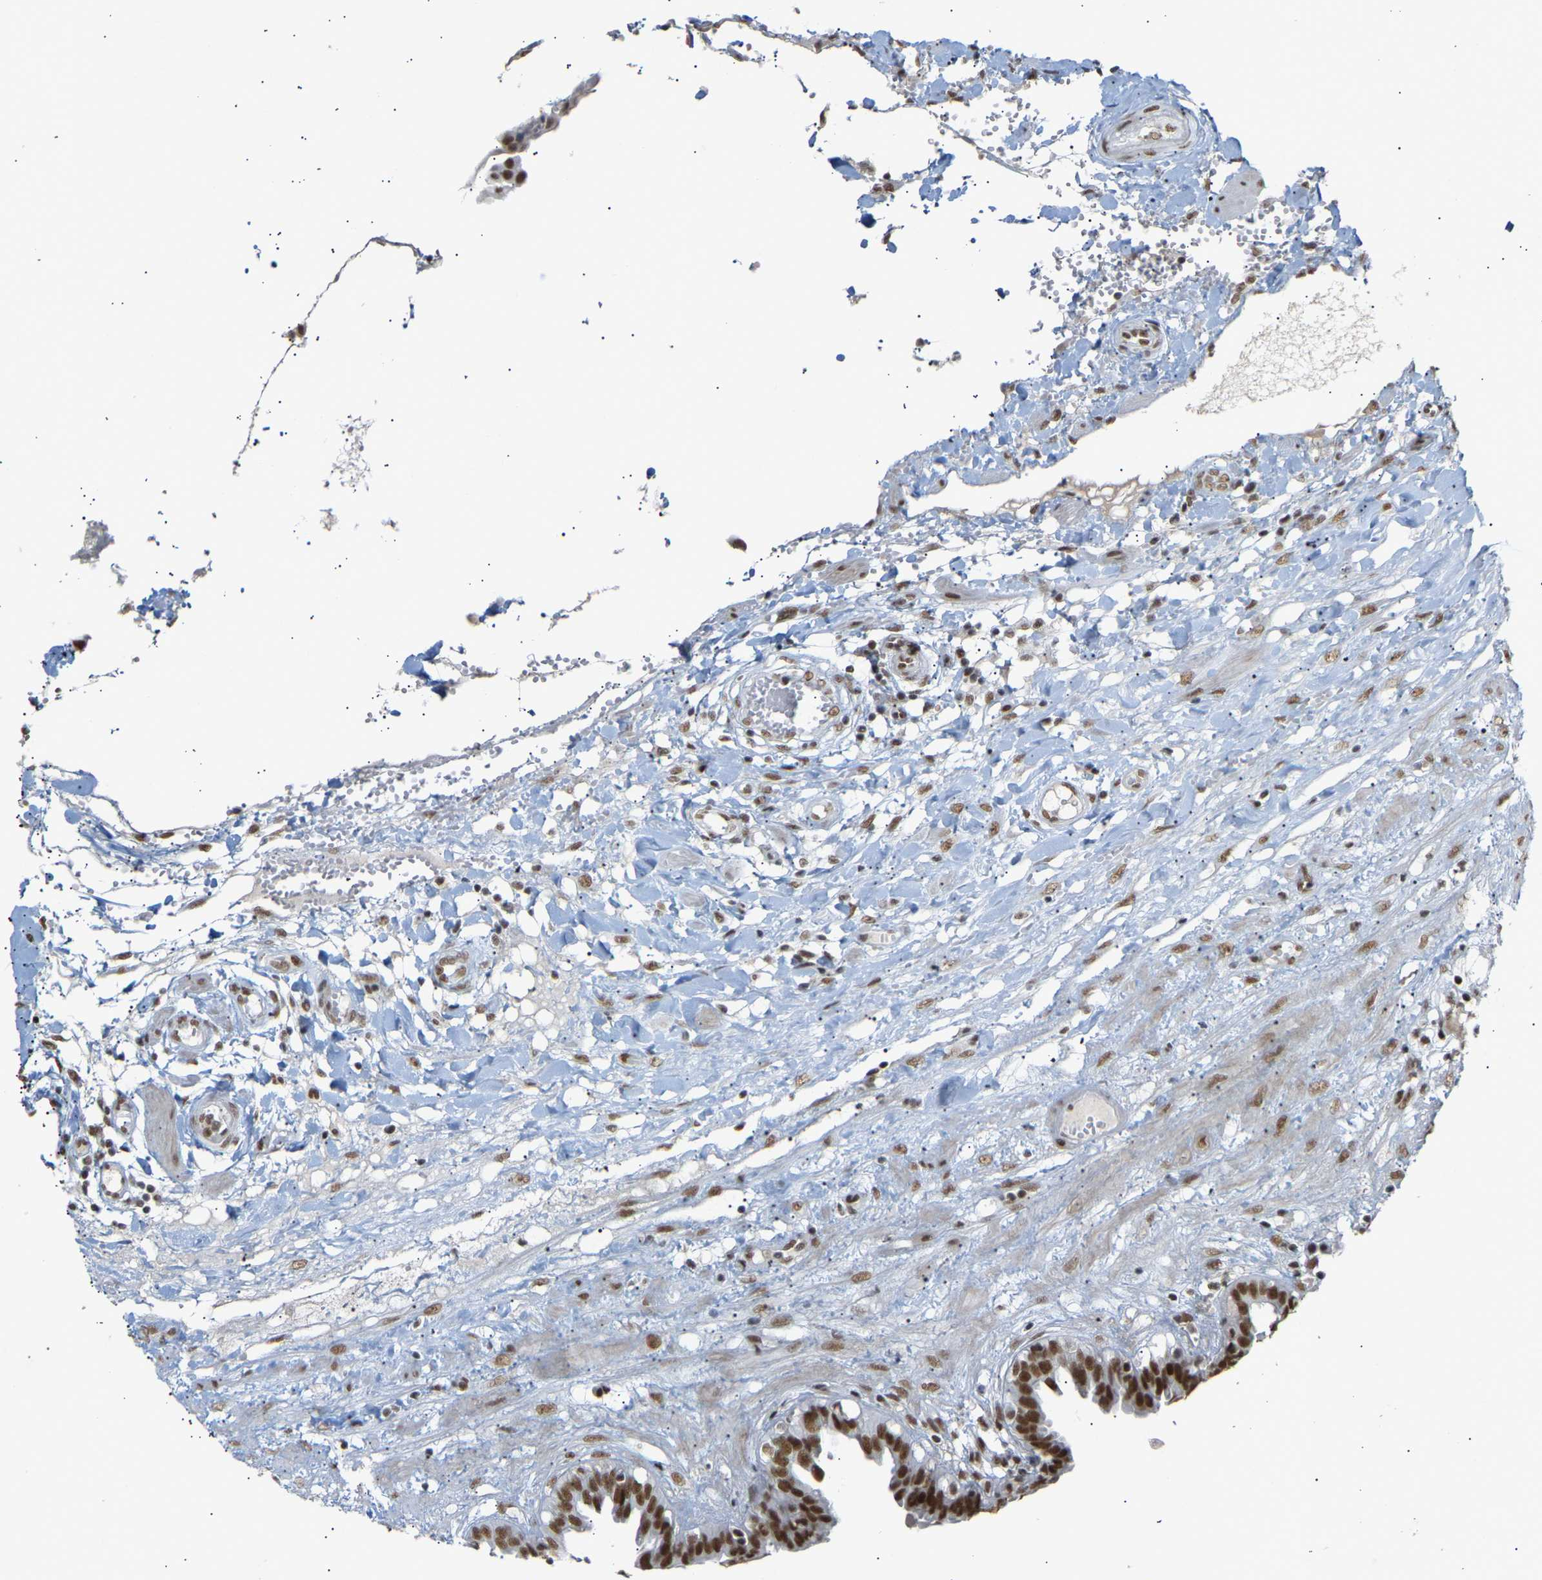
{"staining": {"intensity": "strong", "quantity": ">75%", "location": "nuclear"}, "tissue": "fallopian tube", "cell_type": "Glandular cells", "image_type": "normal", "snomed": [{"axis": "morphology", "description": "Normal tissue, NOS"}, {"axis": "topography", "description": "Fallopian tube"}, {"axis": "topography", "description": "Placenta"}], "caption": "Protein expression analysis of unremarkable fallopian tube displays strong nuclear expression in approximately >75% of glandular cells.", "gene": "NELFB", "patient": {"sex": "female", "age": 32}}